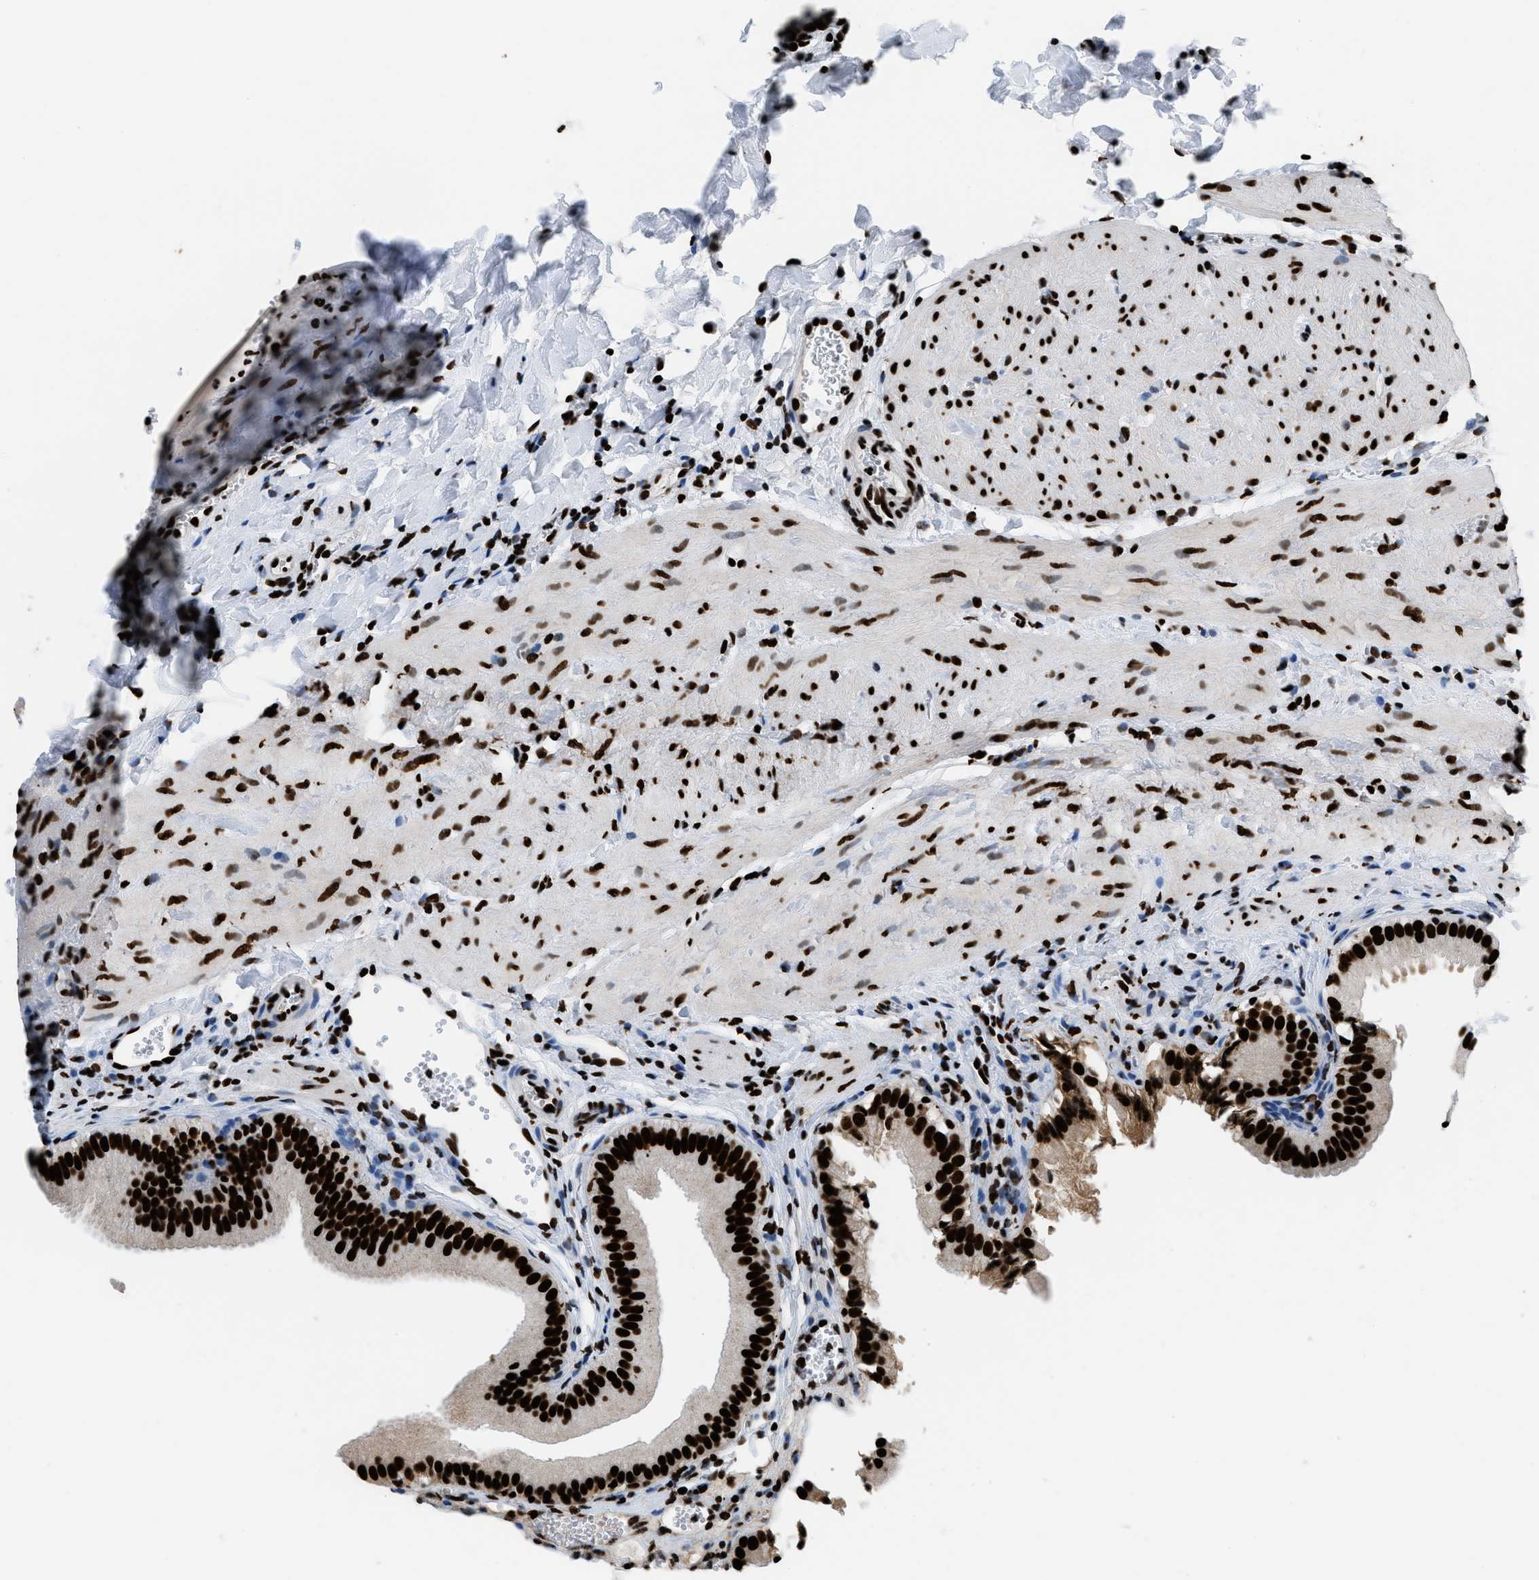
{"staining": {"intensity": "strong", "quantity": ">75%", "location": "nuclear"}, "tissue": "gallbladder", "cell_type": "Glandular cells", "image_type": "normal", "snomed": [{"axis": "morphology", "description": "Normal tissue, NOS"}, {"axis": "topography", "description": "Gallbladder"}], "caption": "A high-resolution photomicrograph shows immunohistochemistry staining of normal gallbladder, which exhibits strong nuclear expression in about >75% of glandular cells.", "gene": "HNRNPM", "patient": {"sex": "female", "age": 24}}